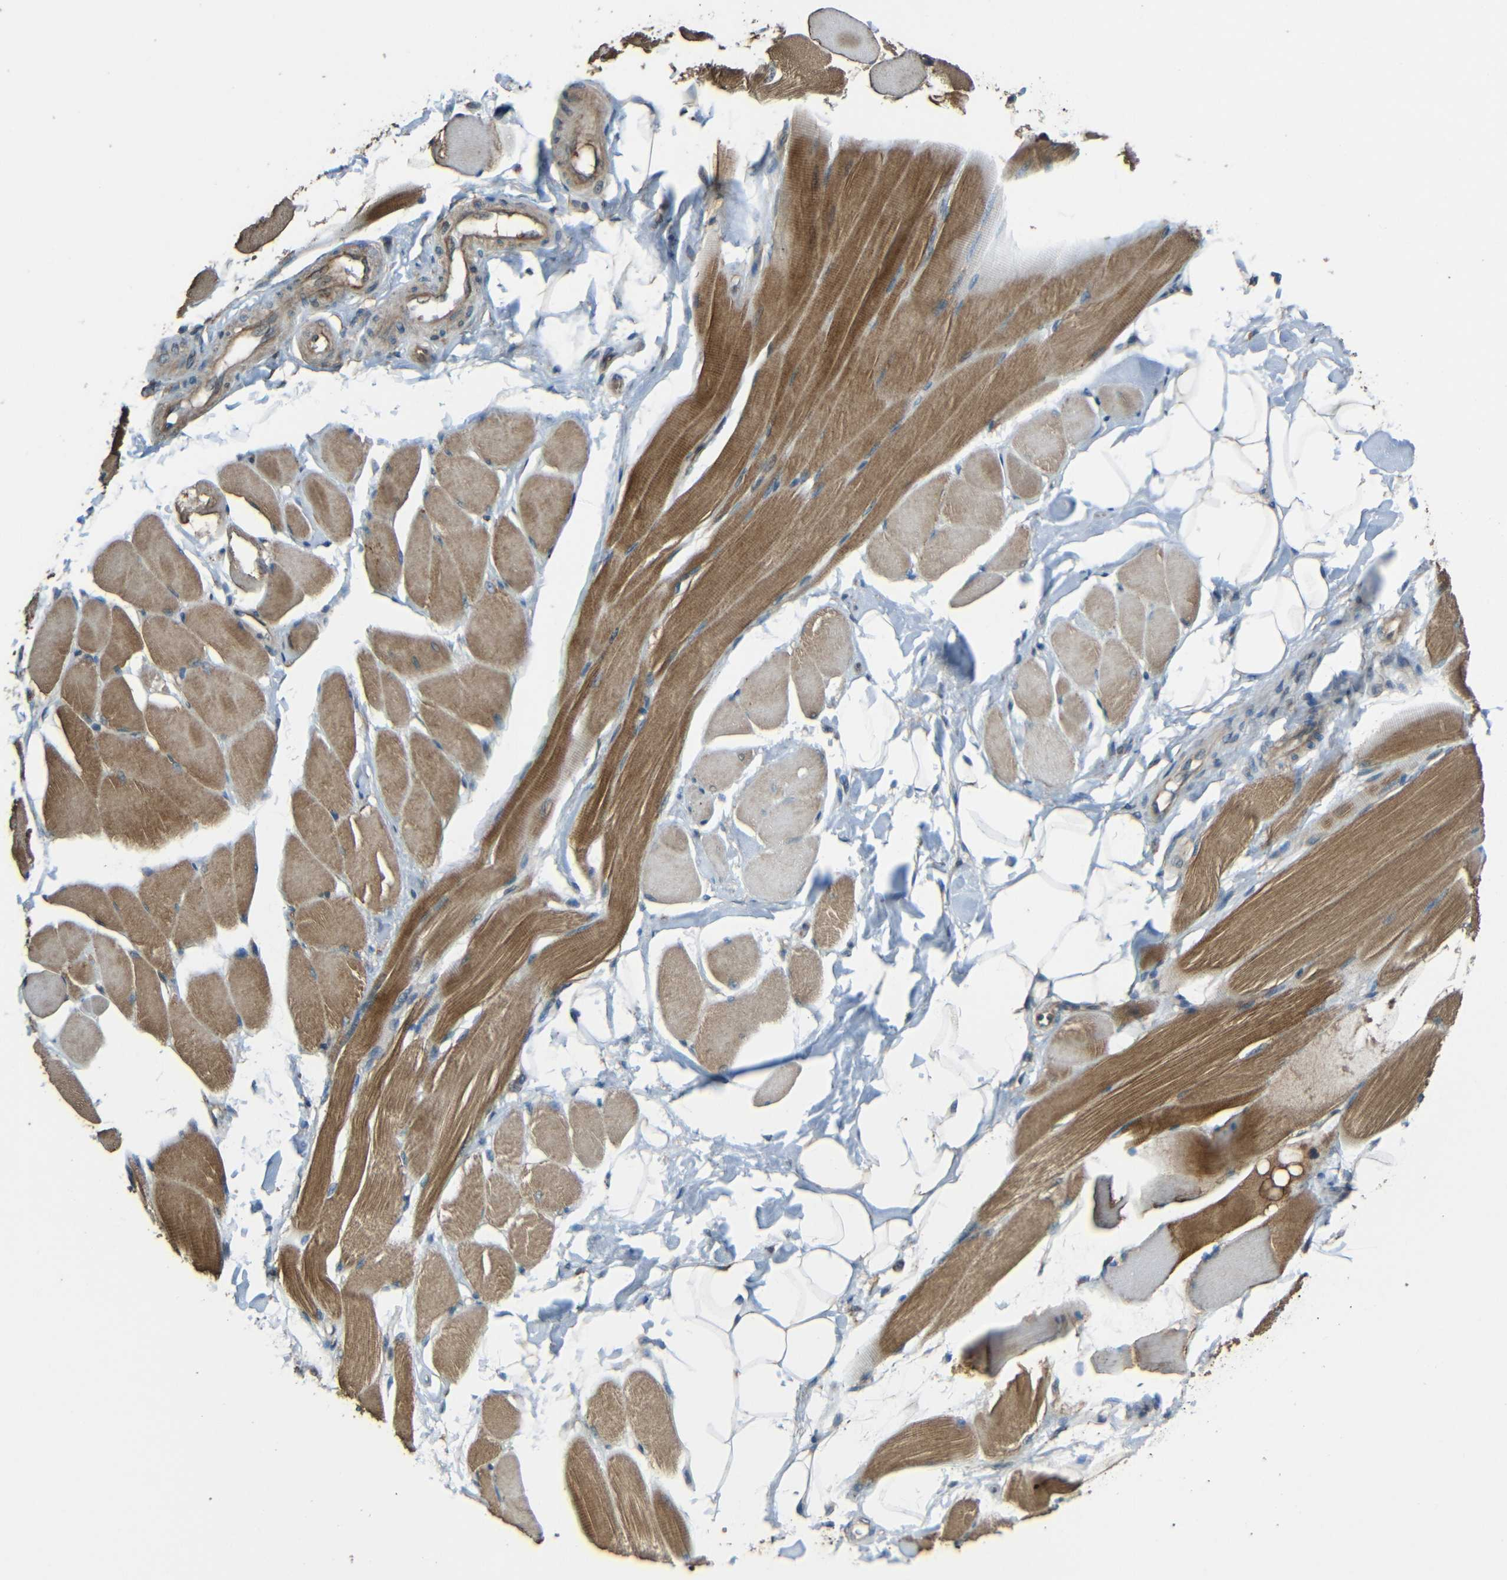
{"staining": {"intensity": "strong", "quantity": "25%-75%", "location": "cytoplasmic/membranous"}, "tissue": "skeletal muscle", "cell_type": "Myocytes", "image_type": "normal", "snomed": [{"axis": "morphology", "description": "Normal tissue, NOS"}, {"axis": "topography", "description": "Skeletal muscle"}, {"axis": "topography", "description": "Peripheral nerve tissue"}], "caption": "A brown stain shows strong cytoplasmic/membranous staining of a protein in myocytes of normal skeletal muscle. Using DAB (3,3'-diaminobenzidine) (brown) and hematoxylin (blue) stains, captured at high magnification using brightfield microscopy.", "gene": "ACACA", "patient": {"sex": "female", "age": 84}}